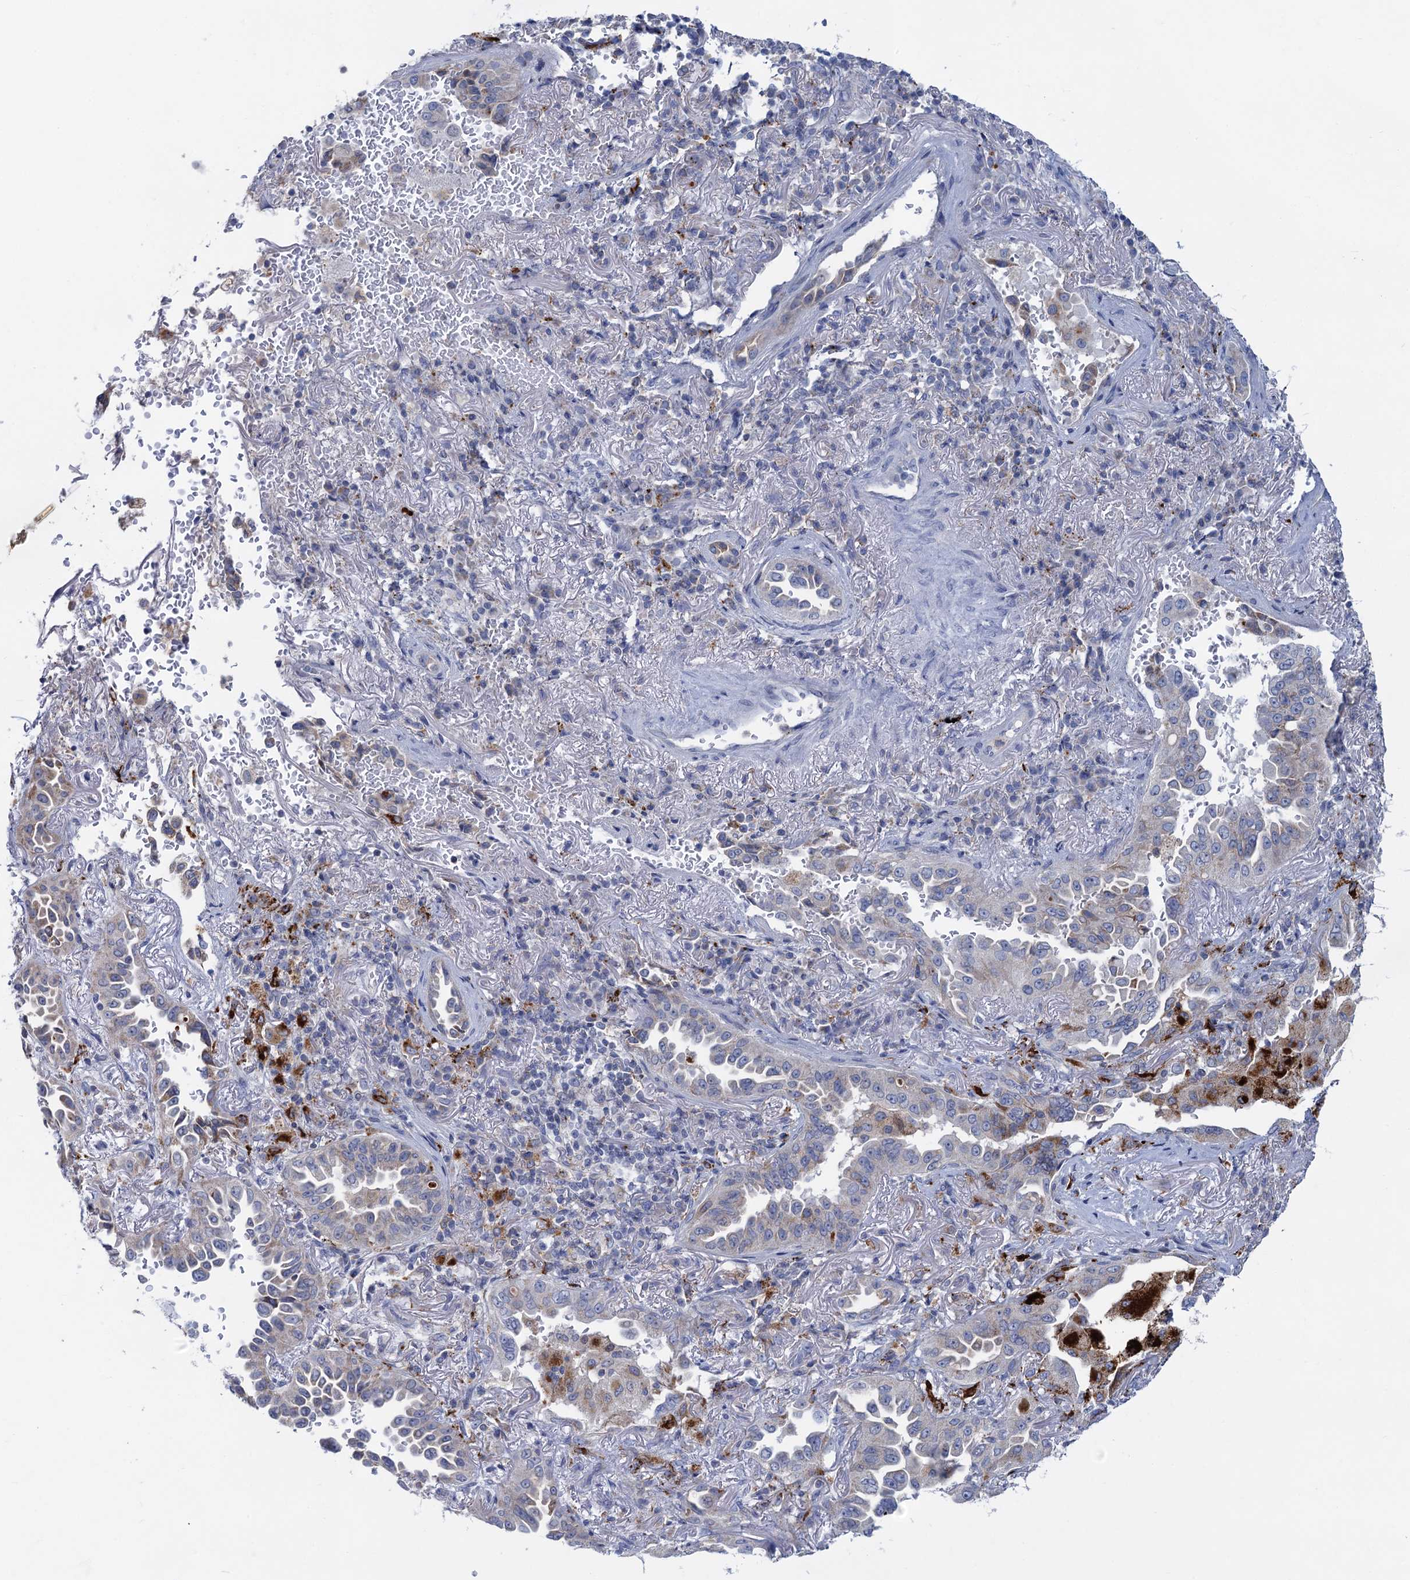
{"staining": {"intensity": "negative", "quantity": "none", "location": "none"}, "tissue": "lung cancer", "cell_type": "Tumor cells", "image_type": "cancer", "snomed": [{"axis": "morphology", "description": "Adenocarcinoma, NOS"}, {"axis": "topography", "description": "Lung"}], "caption": "IHC micrograph of neoplastic tissue: human lung cancer stained with DAB exhibits no significant protein expression in tumor cells. Nuclei are stained in blue.", "gene": "ANKS3", "patient": {"sex": "female", "age": 69}}